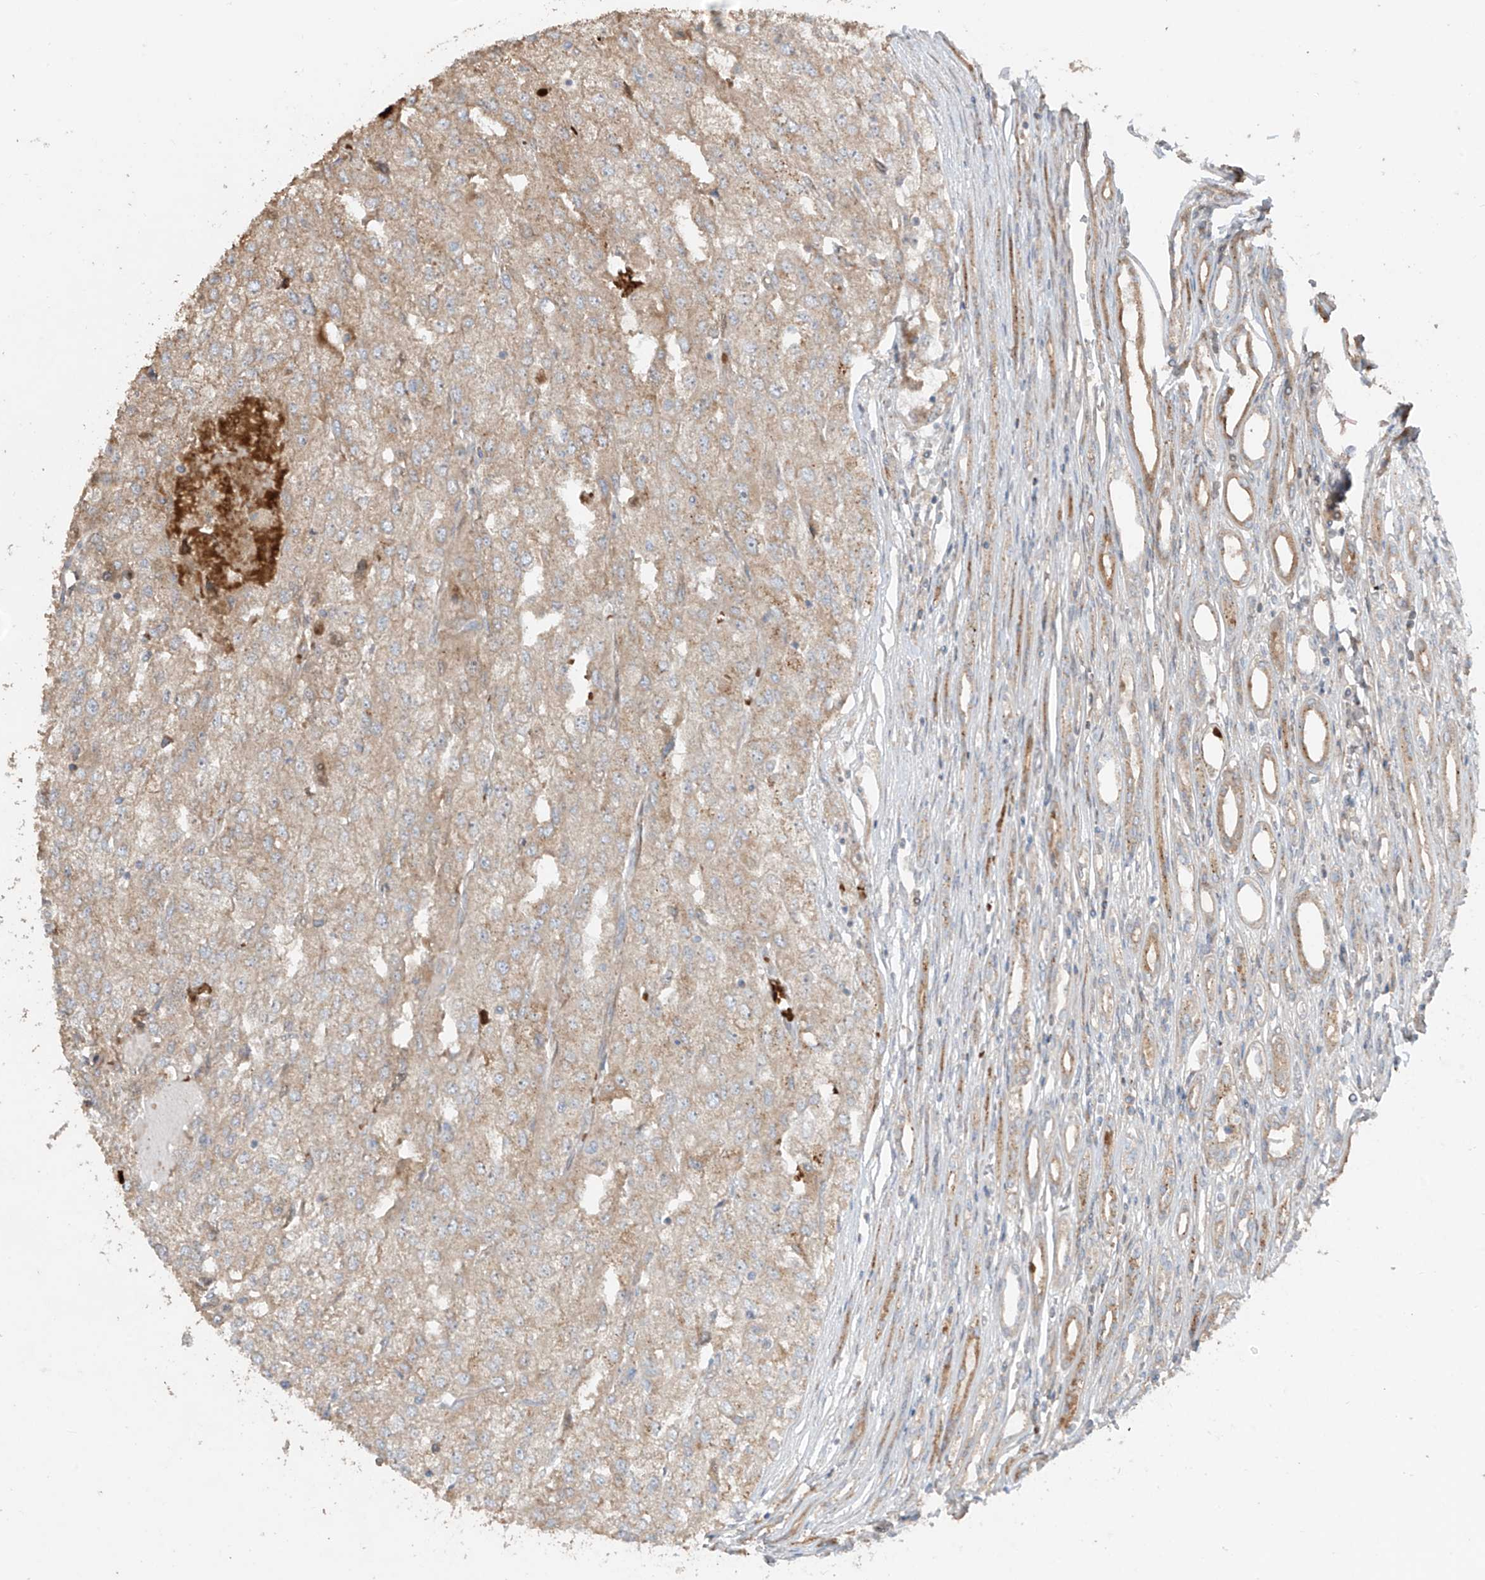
{"staining": {"intensity": "weak", "quantity": ">75%", "location": "cytoplasmic/membranous"}, "tissue": "renal cancer", "cell_type": "Tumor cells", "image_type": "cancer", "snomed": [{"axis": "morphology", "description": "Adenocarcinoma, NOS"}, {"axis": "topography", "description": "Kidney"}], "caption": "Renal cancer (adenocarcinoma) stained with DAB (3,3'-diaminobenzidine) immunohistochemistry exhibits low levels of weak cytoplasmic/membranous staining in approximately >75% of tumor cells.", "gene": "ABTB1", "patient": {"sex": "female", "age": 54}}